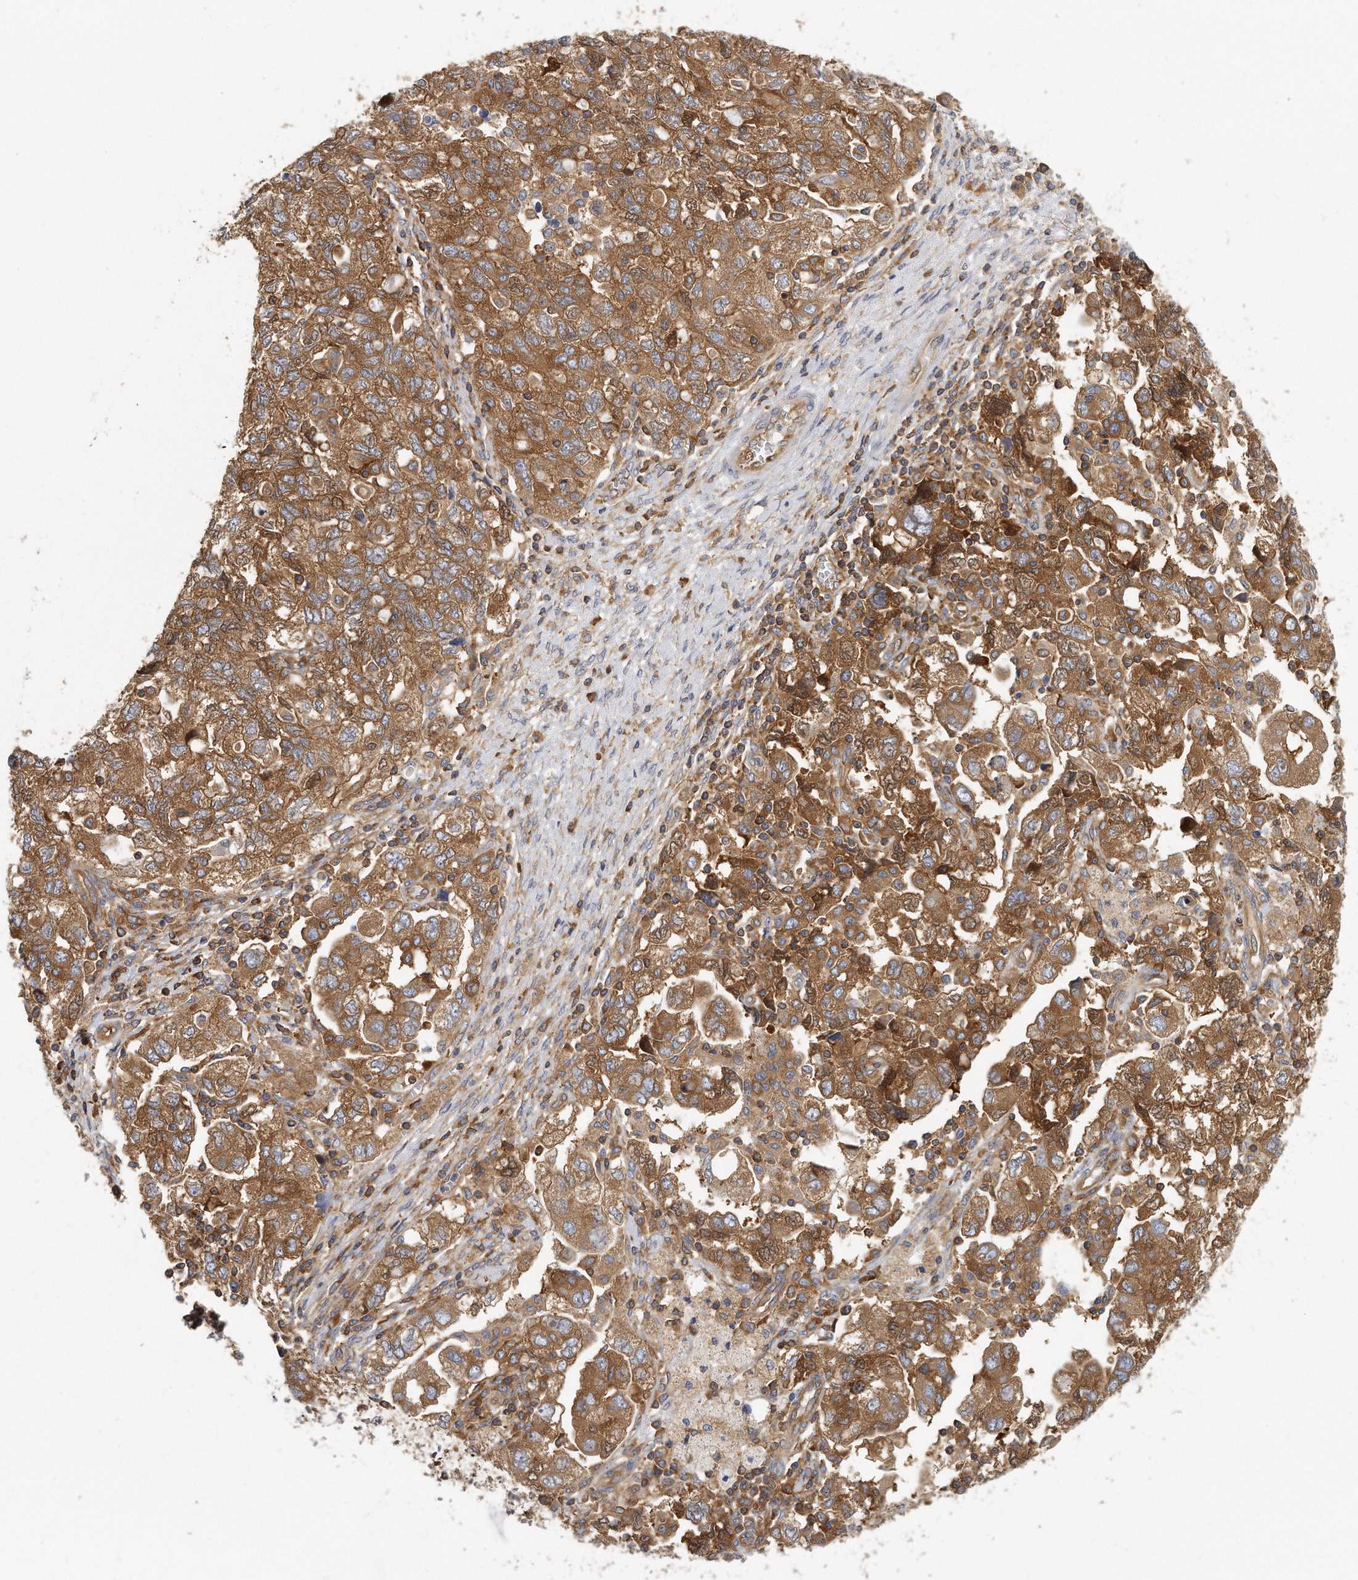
{"staining": {"intensity": "moderate", "quantity": ">75%", "location": "cytoplasmic/membranous"}, "tissue": "ovarian cancer", "cell_type": "Tumor cells", "image_type": "cancer", "snomed": [{"axis": "morphology", "description": "Carcinoma, NOS"}, {"axis": "morphology", "description": "Cystadenocarcinoma, serous, NOS"}, {"axis": "topography", "description": "Ovary"}], "caption": "A brown stain highlights moderate cytoplasmic/membranous positivity of a protein in ovarian cancer tumor cells. (DAB IHC, brown staining for protein, blue staining for nuclei).", "gene": "EIF3I", "patient": {"sex": "female", "age": 69}}